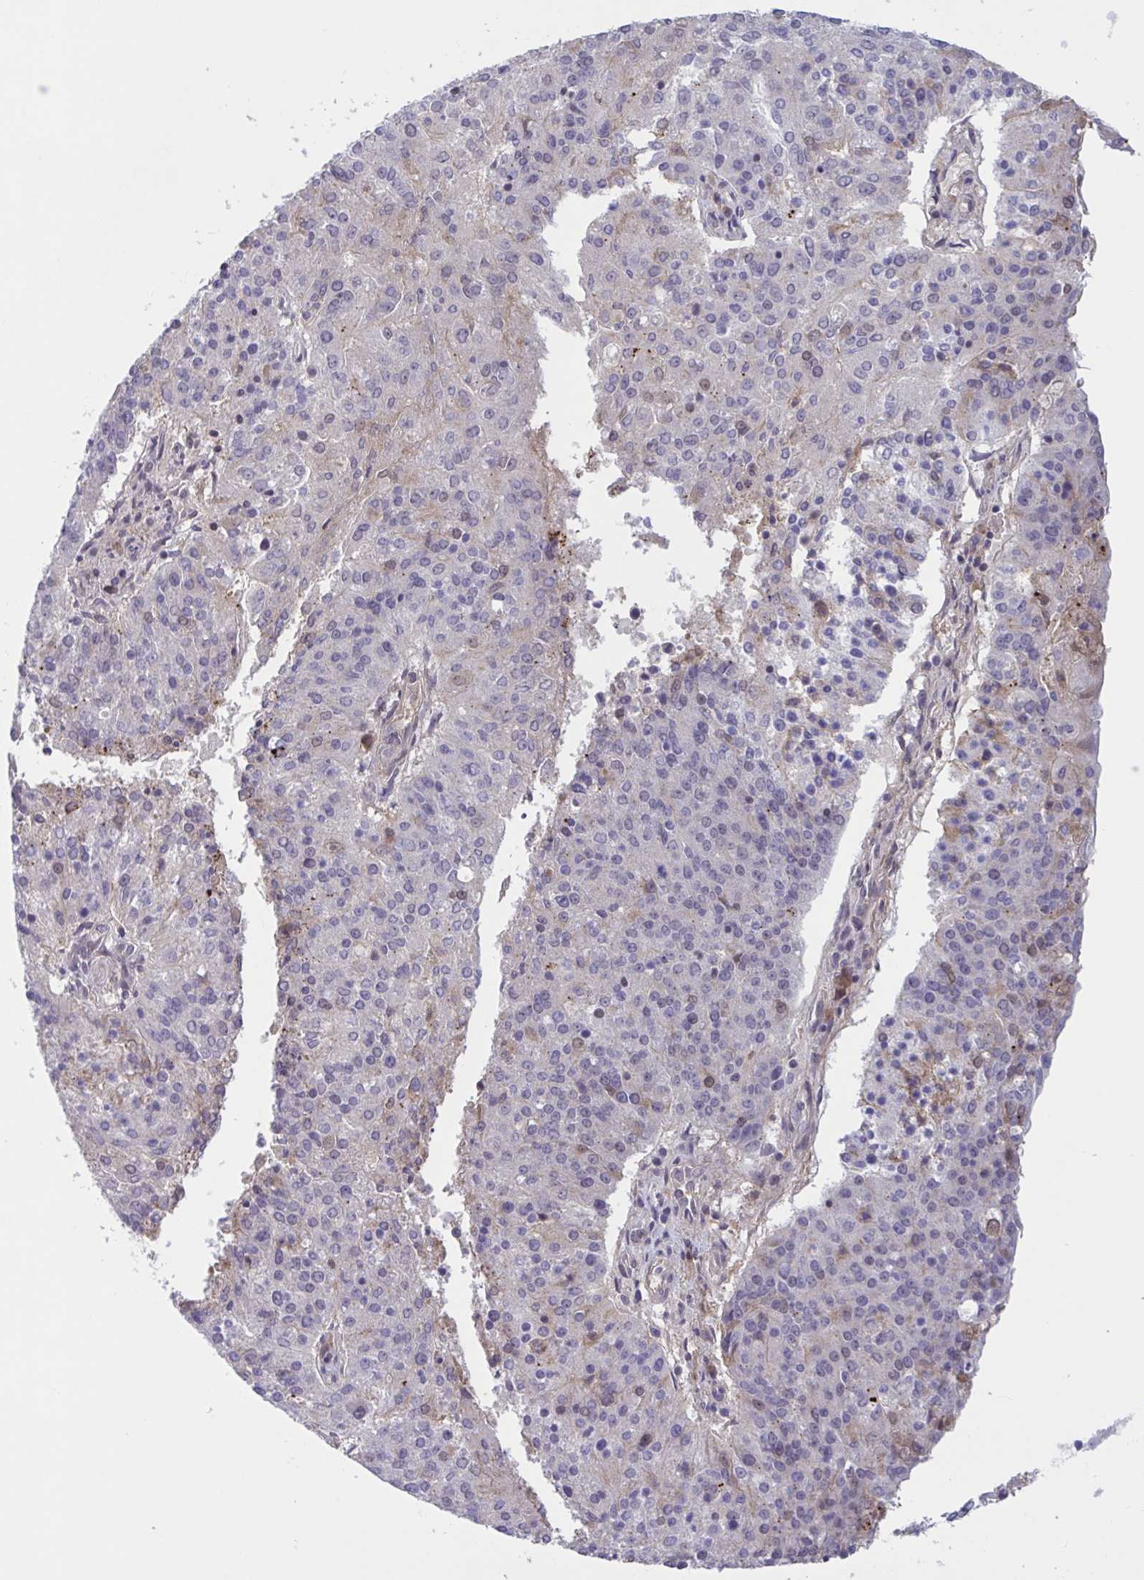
{"staining": {"intensity": "negative", "quantity": "none", "location": "none"}, "tissue": "endometrial cancer", "cell_type": "Tumor cells", "image_type": "cancer", "snomed": [{"axis": "morphology", "description": "Adenocarcinoma, NOS"}, {"axis": "topography", "description": "Endometrium"}], "caption": "IHC histopathology image of neoplastic tissue: adenocarcinoma (endometrial) stained with DAB demonstrates no significant protein staining in tumor cells.", "gene": "TTC7B", "patient": {"sex": "female", "age": 82}}